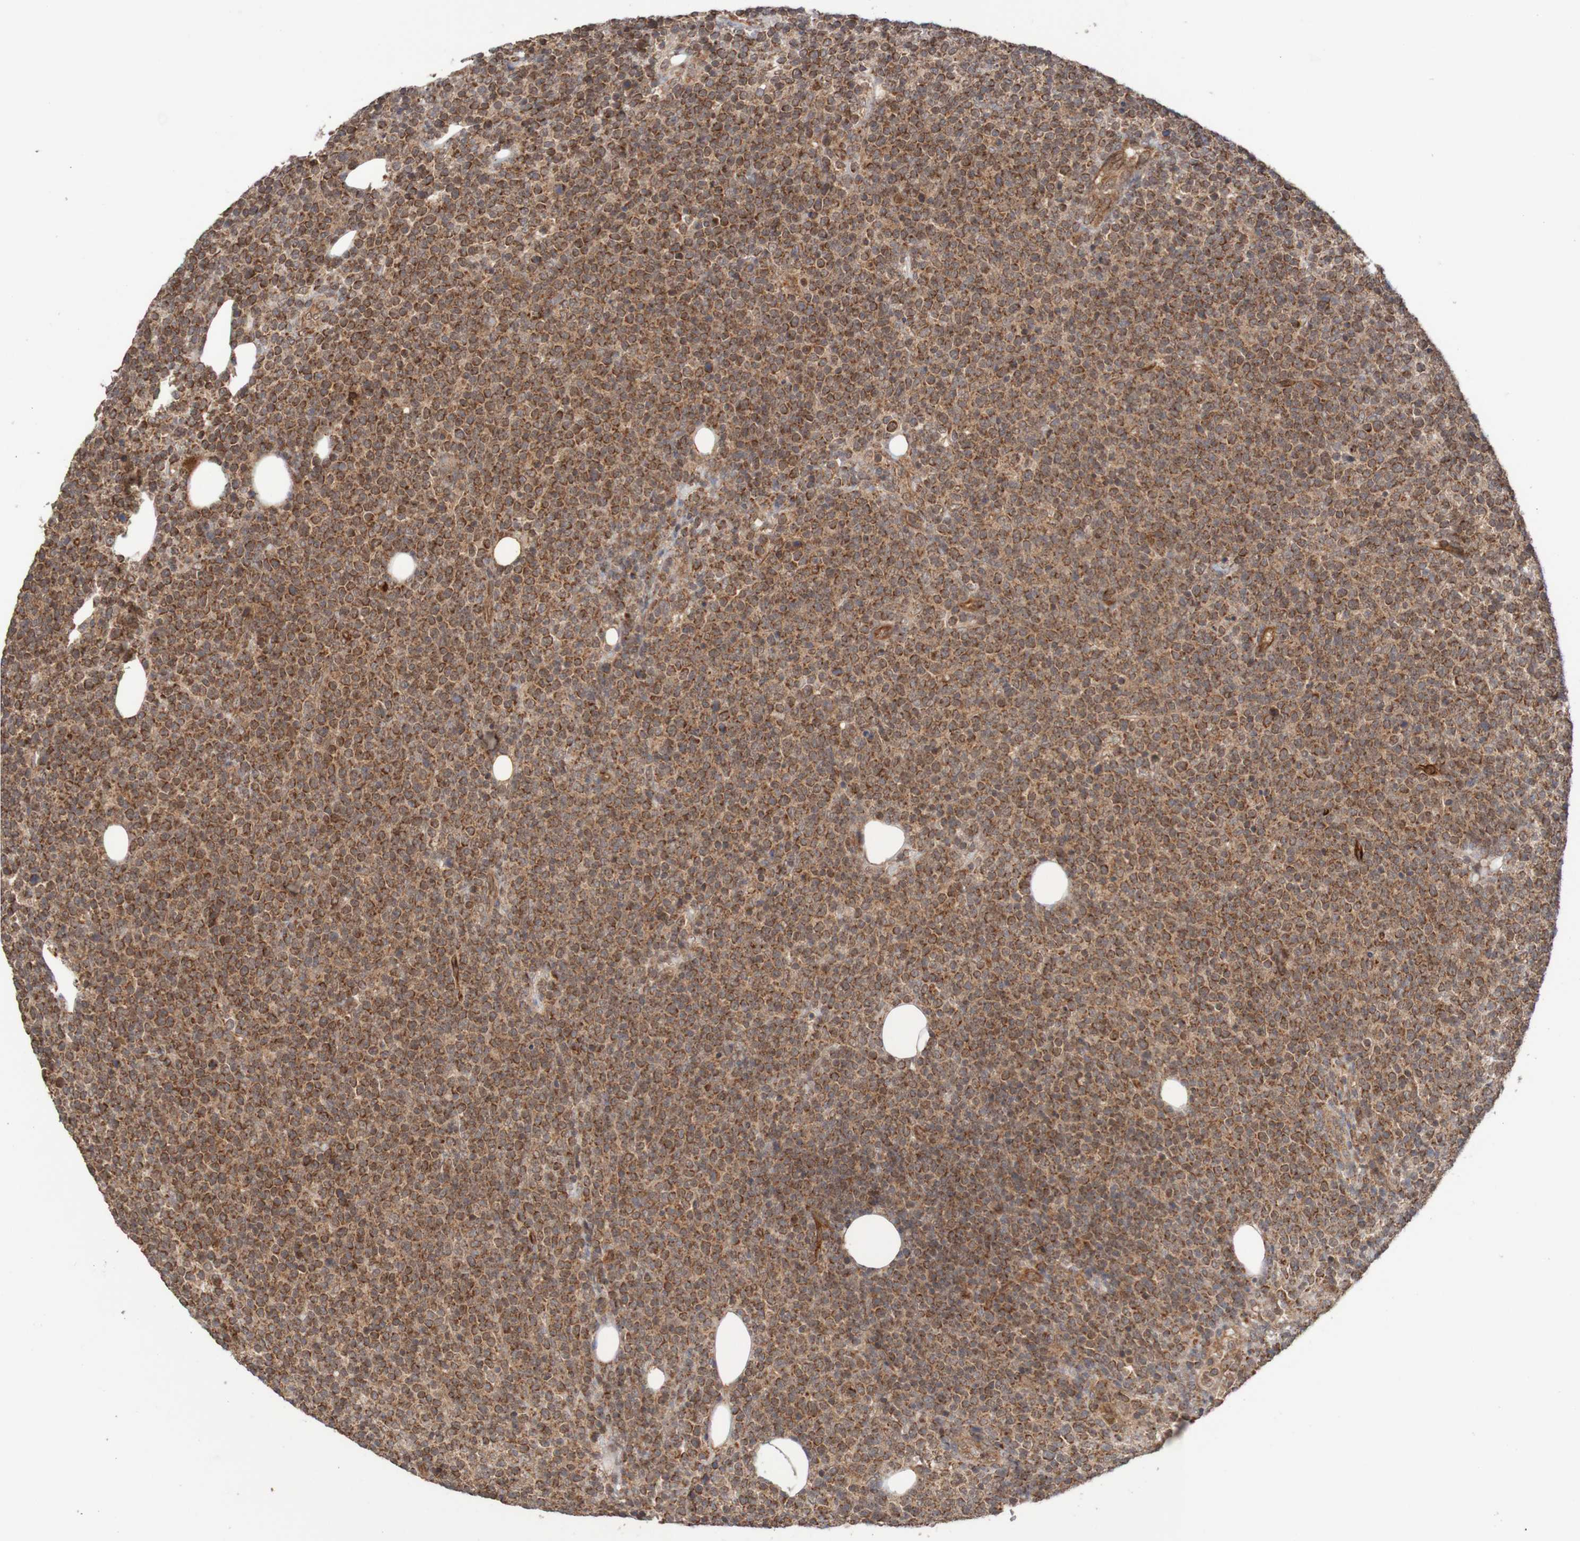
{"staining": {"intensity": "moderate", "quantity": ">75%", "location": "cytoplasmic/membranous"}, "tissue": "lymphoma", "cell_type": "Tumor cells", "image_type": "cancer", "snomed": [{"axis": "morphology", "description": "Malignant lymphoma, non-Hodgkin's type, High grade"}, {"axis": "topography", "description": "Lymph node"}], "caption": "A medium amount of moderate cytoplasmic/membranous staining is appreciated in approximately >75% of tumor cells in lymphoma tissue.", "gene": "MRPL52", "patient": {"sex": "male", "age": 61}}